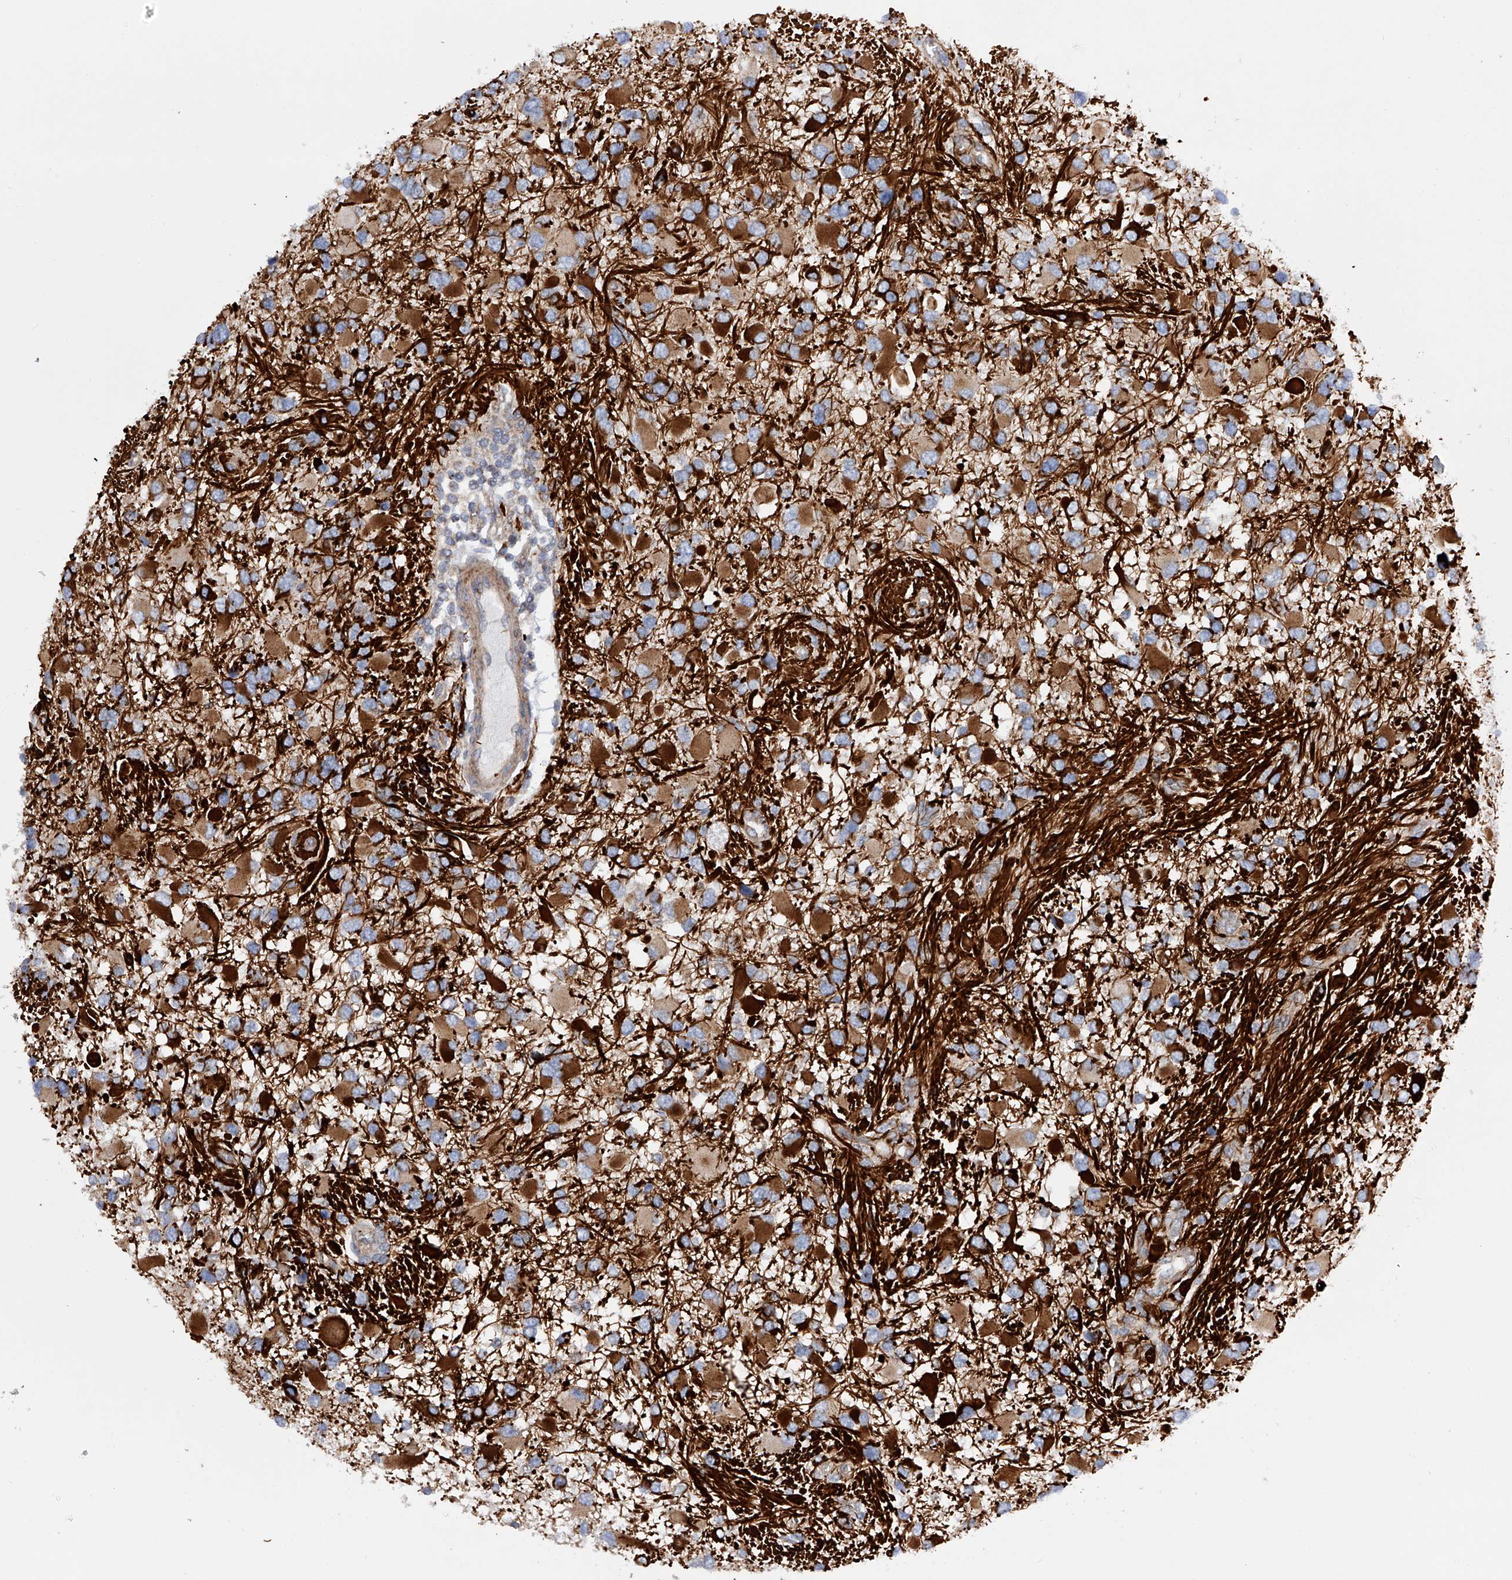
{"staining": {"intensity": "strong", "quantity": "<25%", "location": "cytoplasmic/membranous"}, "tissue": "glioma", "cell_type": "Tumor cells", "image_type": "cancer", "snomed": [{"axis": "morphology", "description": "Glioma, malignant, High grade"}, {"axis": "topography", "description": "Brain"}], "caption": "A medium amount of strong cytoplasmic/membranous staining is appreciated in about <25% of tumor cells in glioma tissue.", "gene": "MLYCD", "patient": {"sex": "male", "age": 53}}